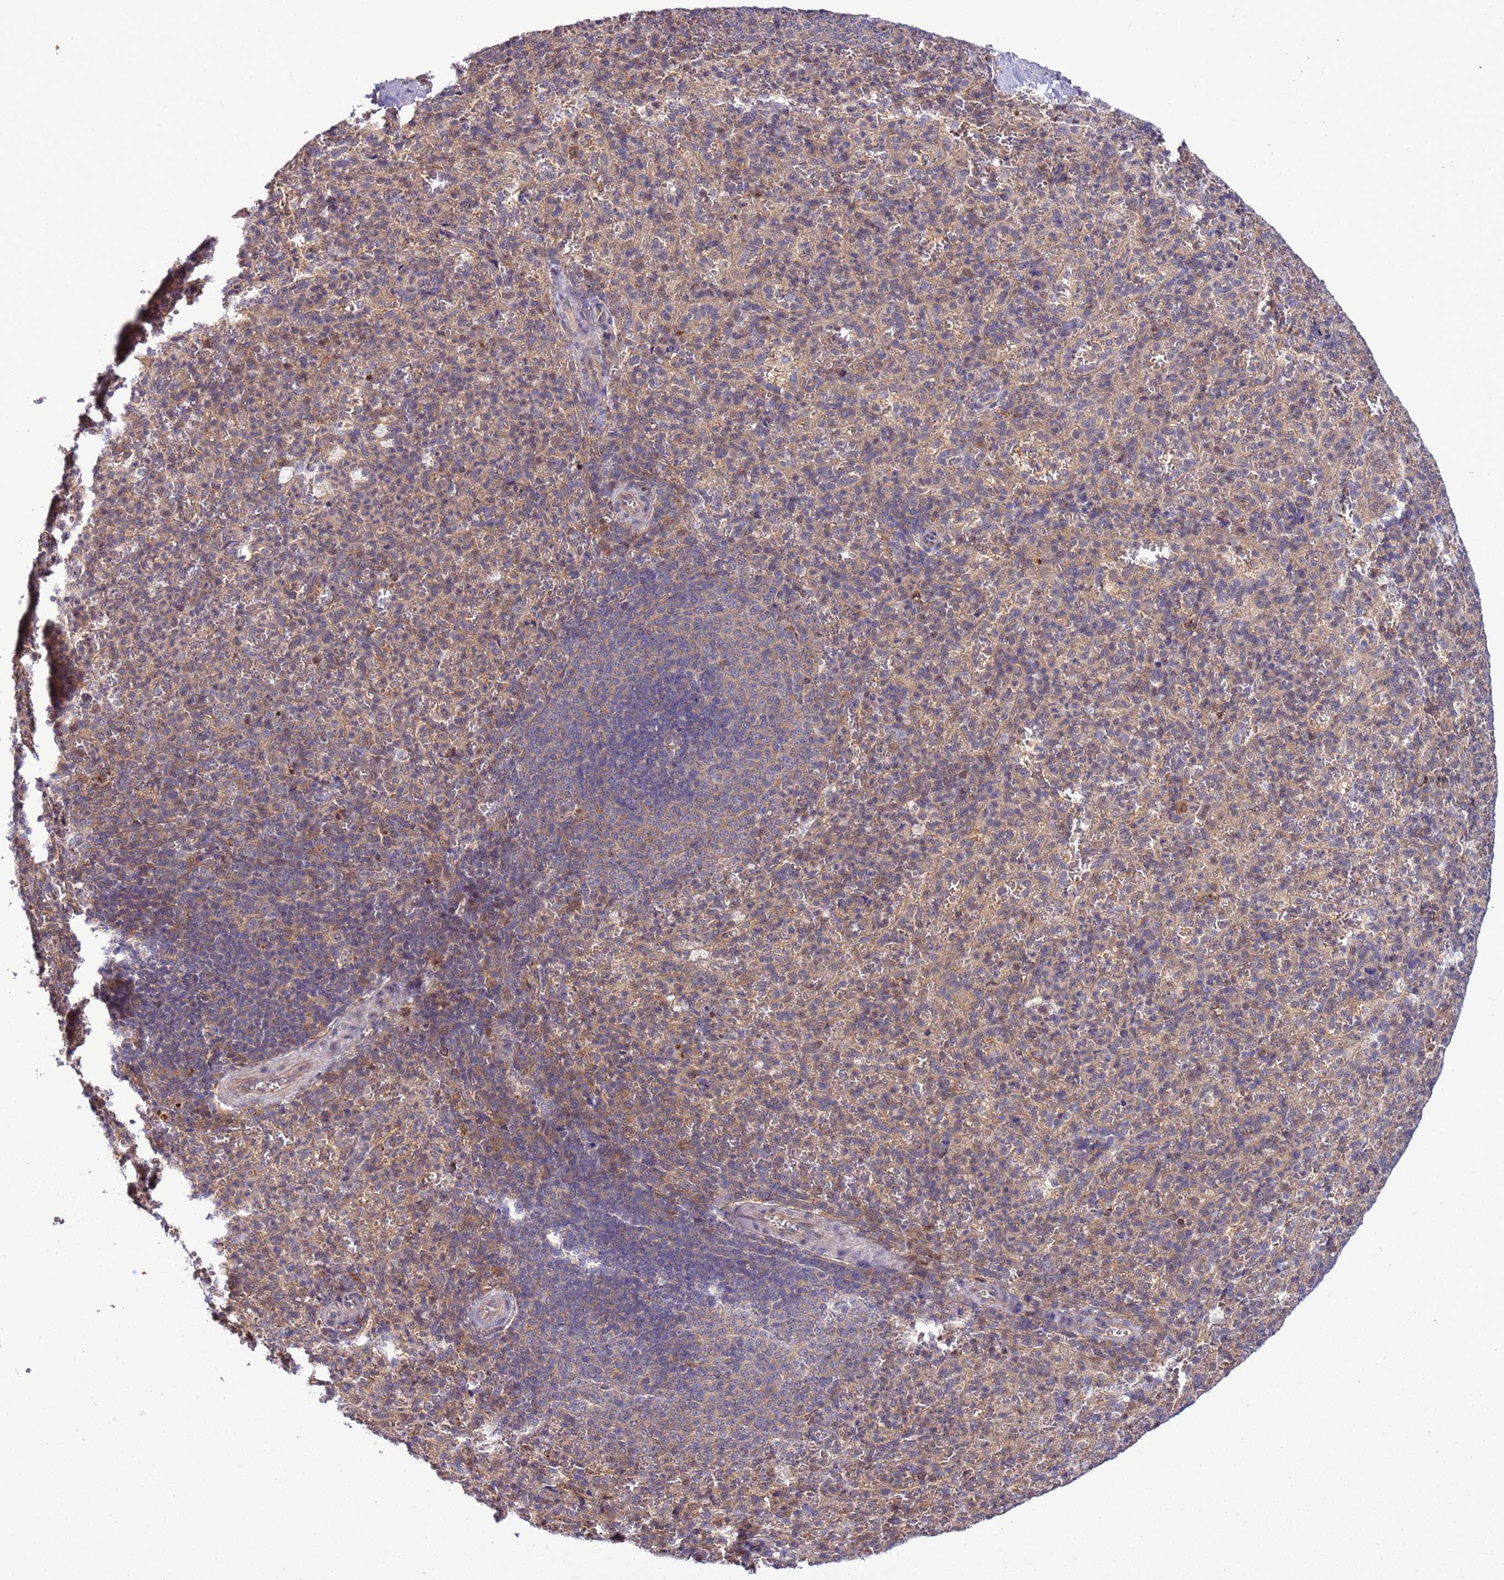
{"staining": {"intensity": "strong", "quantity": "25%-75%", "location": "cytoplasmic/membranous"}, "tissue": "spleen", "cell_type": "Cells in red pulp", "image_type": "normal", "snomed": [{"axis": "morphology", "description": "Normal tissue, NOS"}, {"axis": "topography", "description": "Spleen"}], "caption": "Immunohistochemistry micrograph of unremarkable spleen: human spleen stained using immunohistochemistry displays high levels of strong protein expression localized specifically in the cytoplasmic/membranous of cells in red pulp, appearing as a cytoplasmic/membranous brown color.", "gene": "GEN1", "patient": {"sex": "female", "age": 21}}